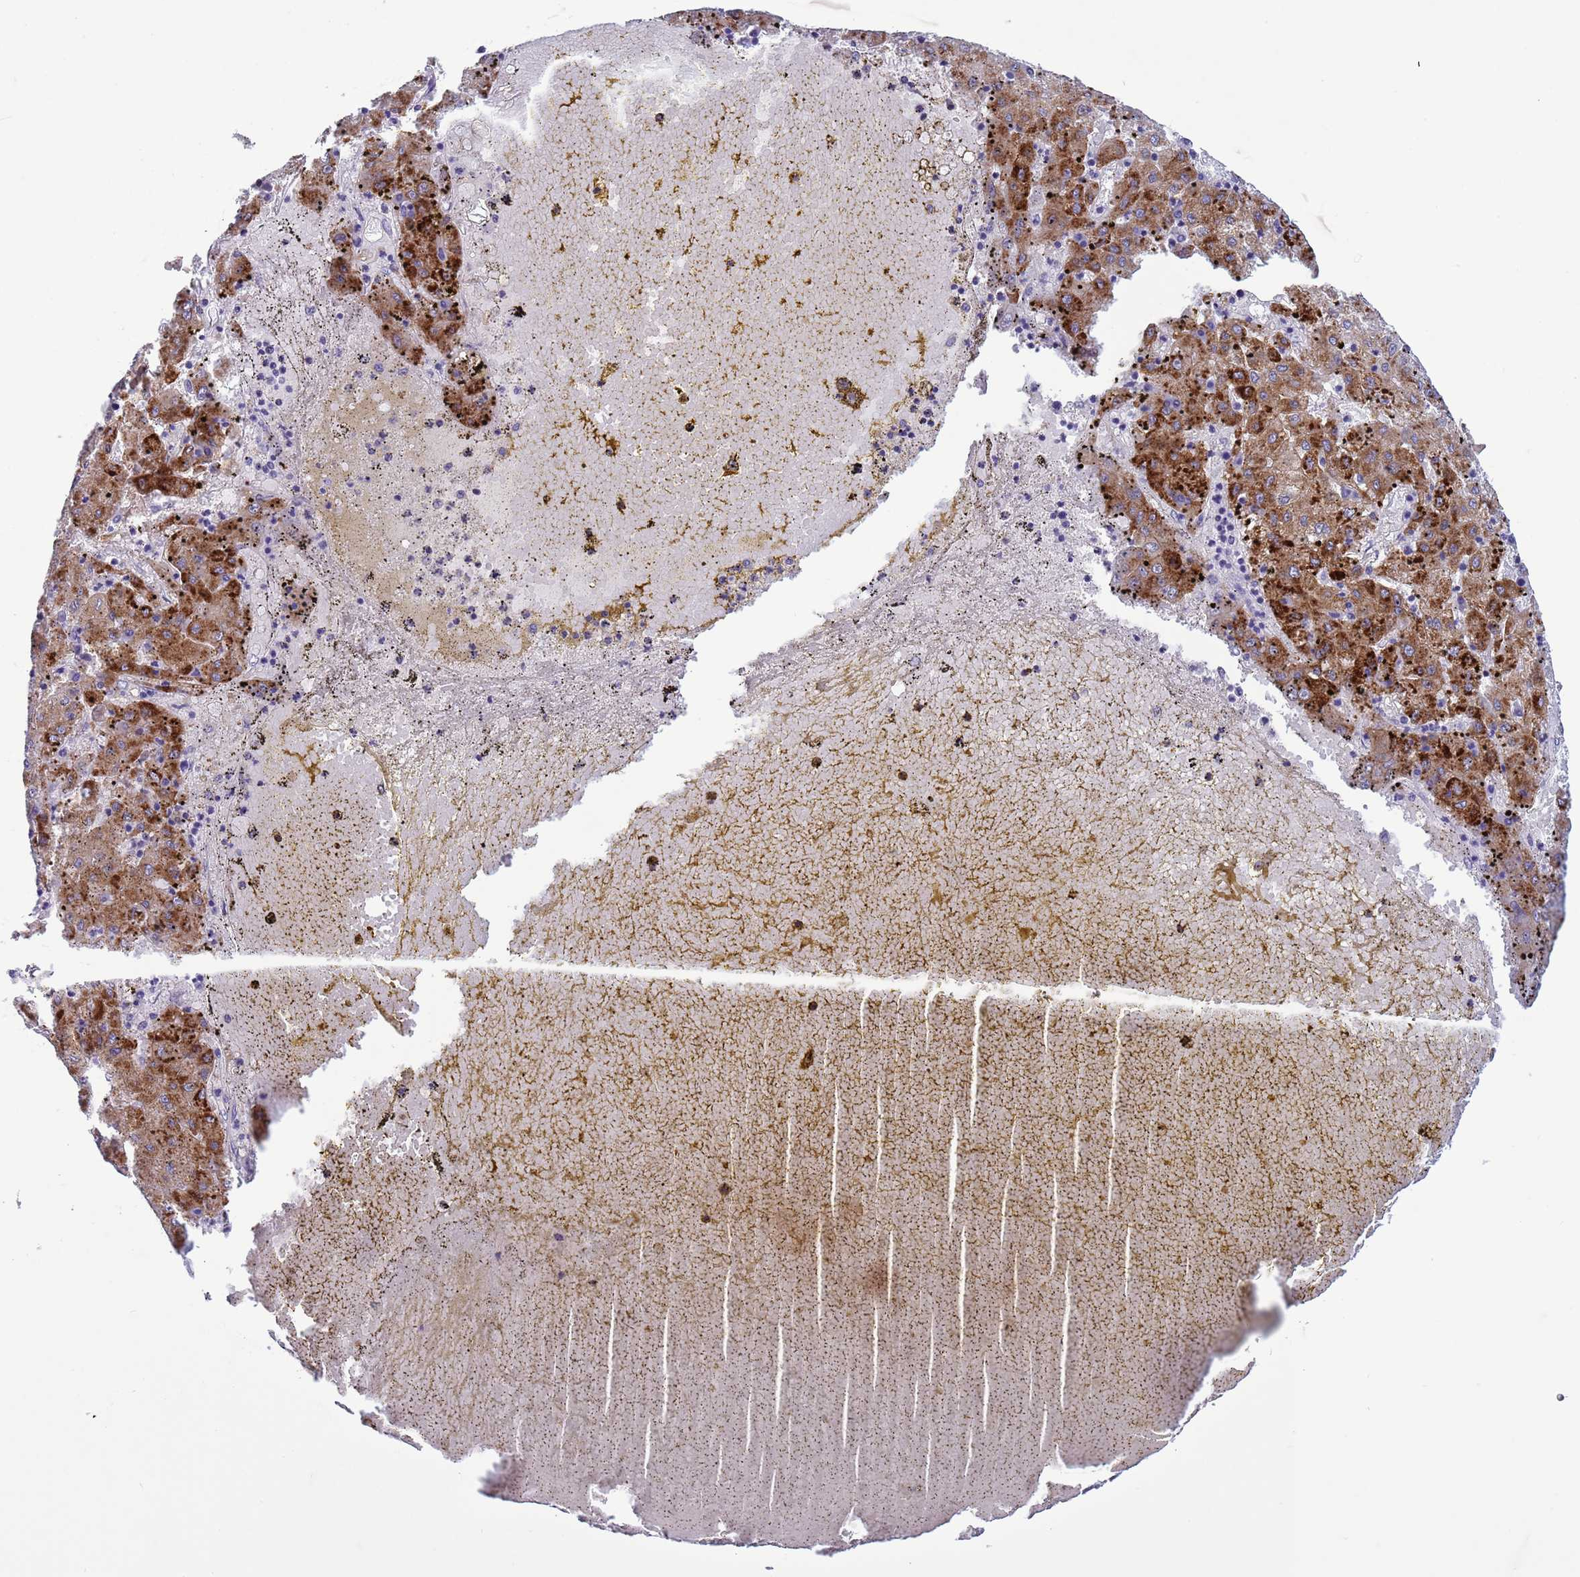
{"staining": {"intensity": "moderate", "quantity": ">75%", "location": "cytoplasmic/membranous"}, "tissue": "liver cancer", "cell_type": "Tumor cells", "image_type": "cancer", "snomed": [{"axis": "morphology", "description": "Carcinoma, Hepatocellular, NOS"}, {"axis": "topography", "description": "Liver"}], "caption": "Human liver hepatocellular carcinoma stained with a brown dye demonstrates moderate cytoplasmic/membranous positive positivity in about >75% of tumor cells.", "gene": "TRIM51", "patient": {"sex": "male", "age": 72}}